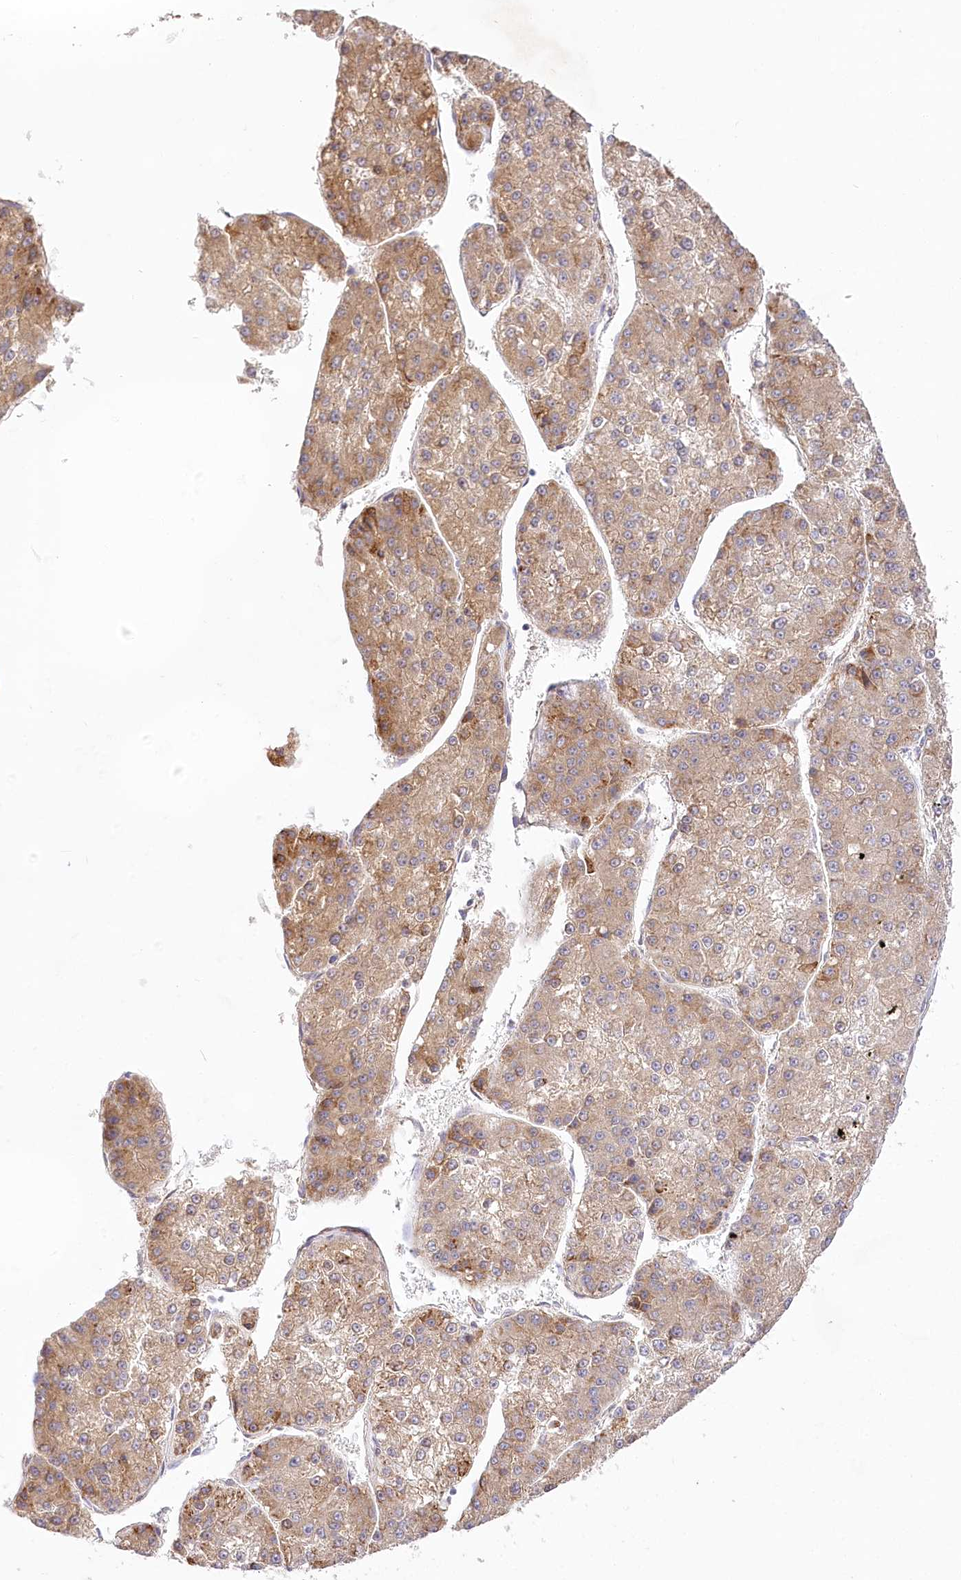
{"staining": {"intensity": "moderate", "quantity": ">75%", "location": "cytoplasmic/membranous"}, "tissue": "liver cancer", "cell_type": "Tumor cells", "image_type": "cancer", "snomed": [{"axis": "morphology", "description": "Carcinoma, Hepatocellular, NOS"}, {"axis": "topography", "description": "Liver"}], "caption": "Hepatocellular carcinoma (liver) stained with immunohistochemistry shows moderate cytoplasmic/membranous staining in approximately >75% of tumor cells.", "gene": "PYROXD1", "patient": {"sex": "female", "age": 73}}